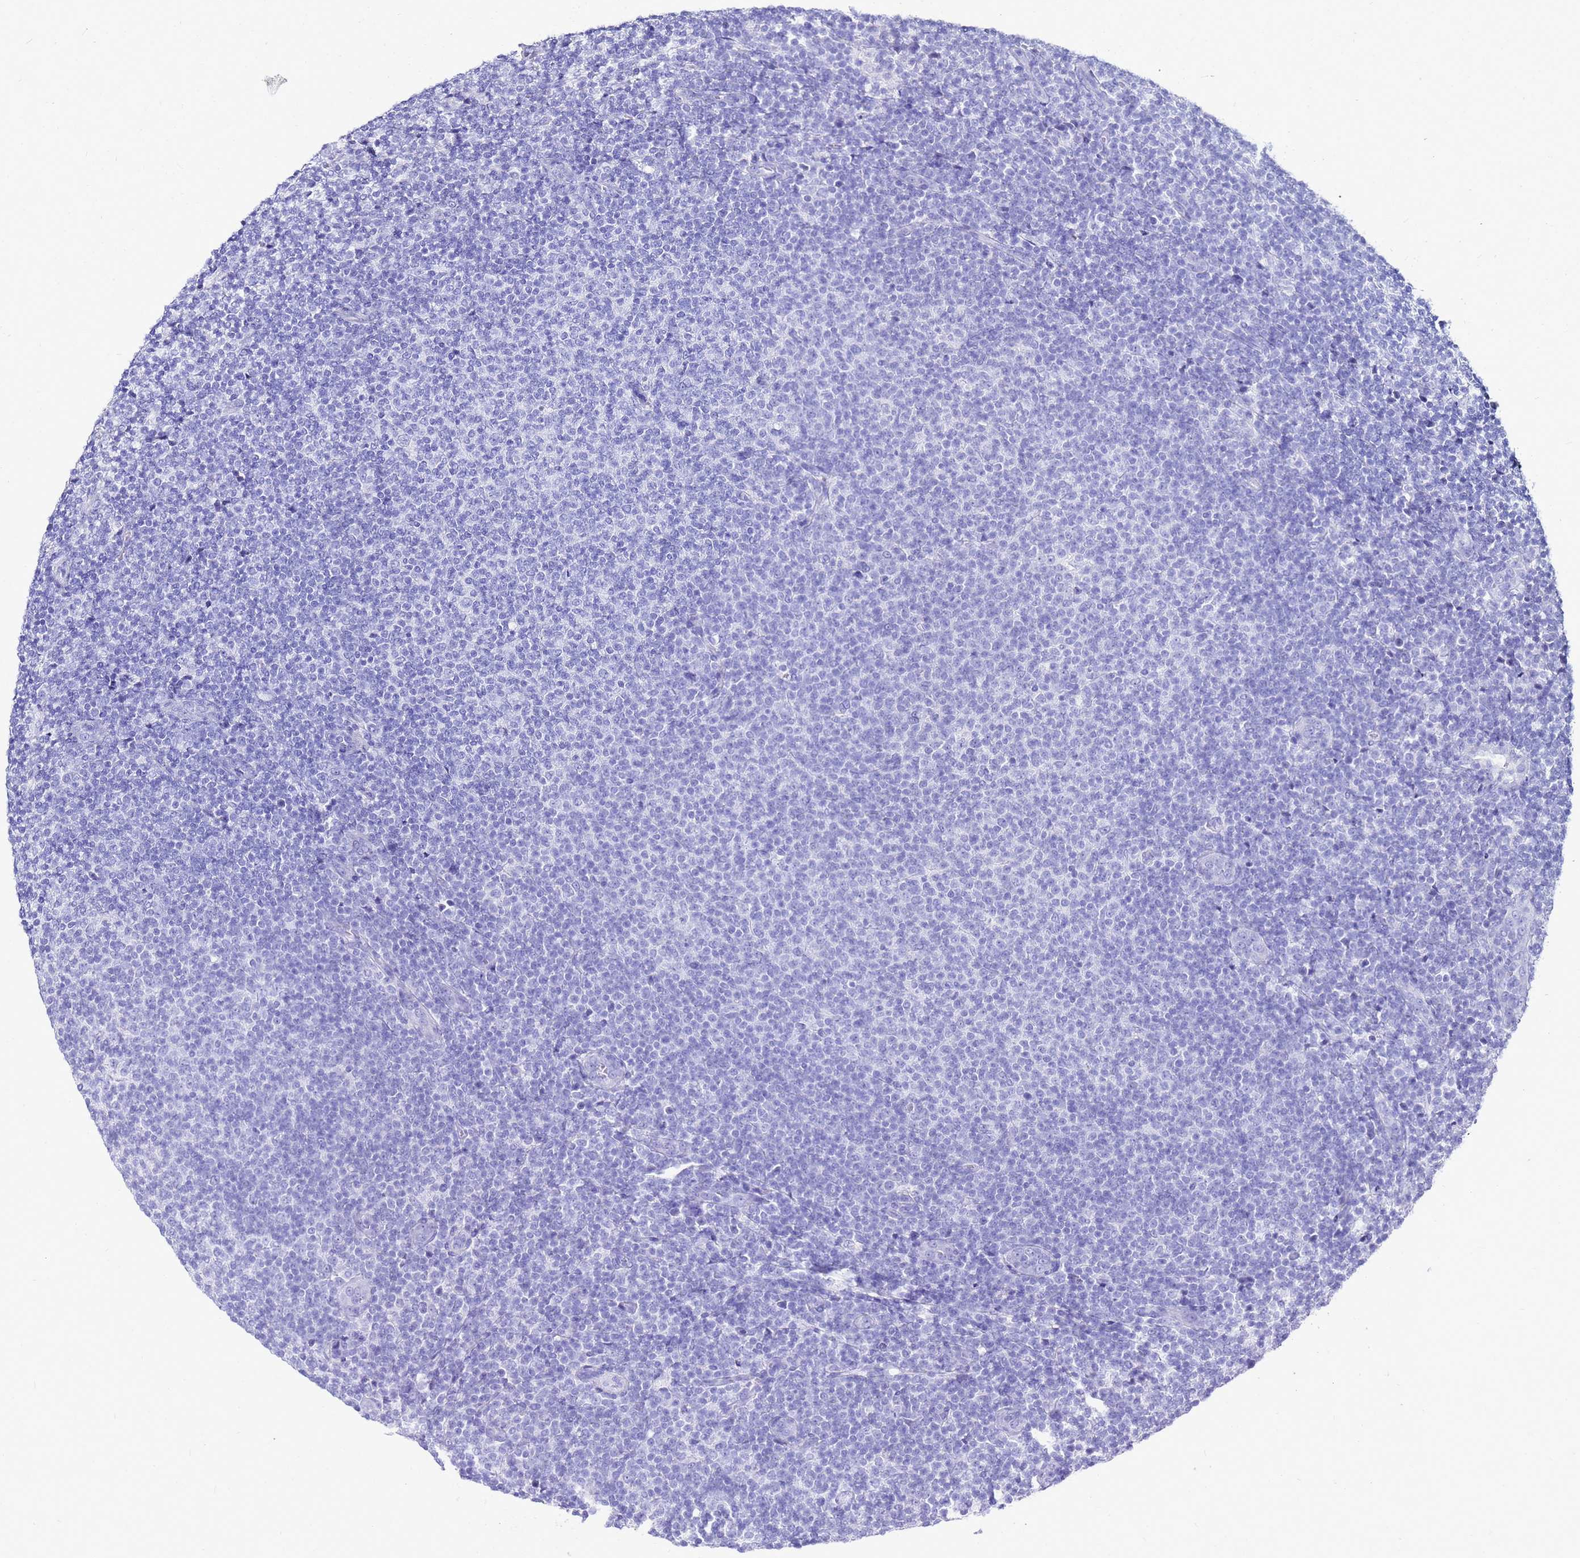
{"staining": {"intensity": "negative", "quantity": "none", "location": "none"}, "tissue": "lymphoma", "cell_type": "Tumor cells", "image_type": "cancer", "snomed": [{"axis": "morphology", "description": "Malignant lymphoma, non-Hodgkin's type, Low grade"}, {"axis": "topography", "description": "Lymph node"}], "caption": "Immunohistochemistry of low-grade malignant lymphoma, non-Hodgkin's type exhibits no positivity in tumor cells. (Stains: DAB IHC with hematoxylin counter stain, Microscopy: brightfield microscopy at high magnification).", "gene": "CKB", "patient": {"sex": "male", "age": 66}}